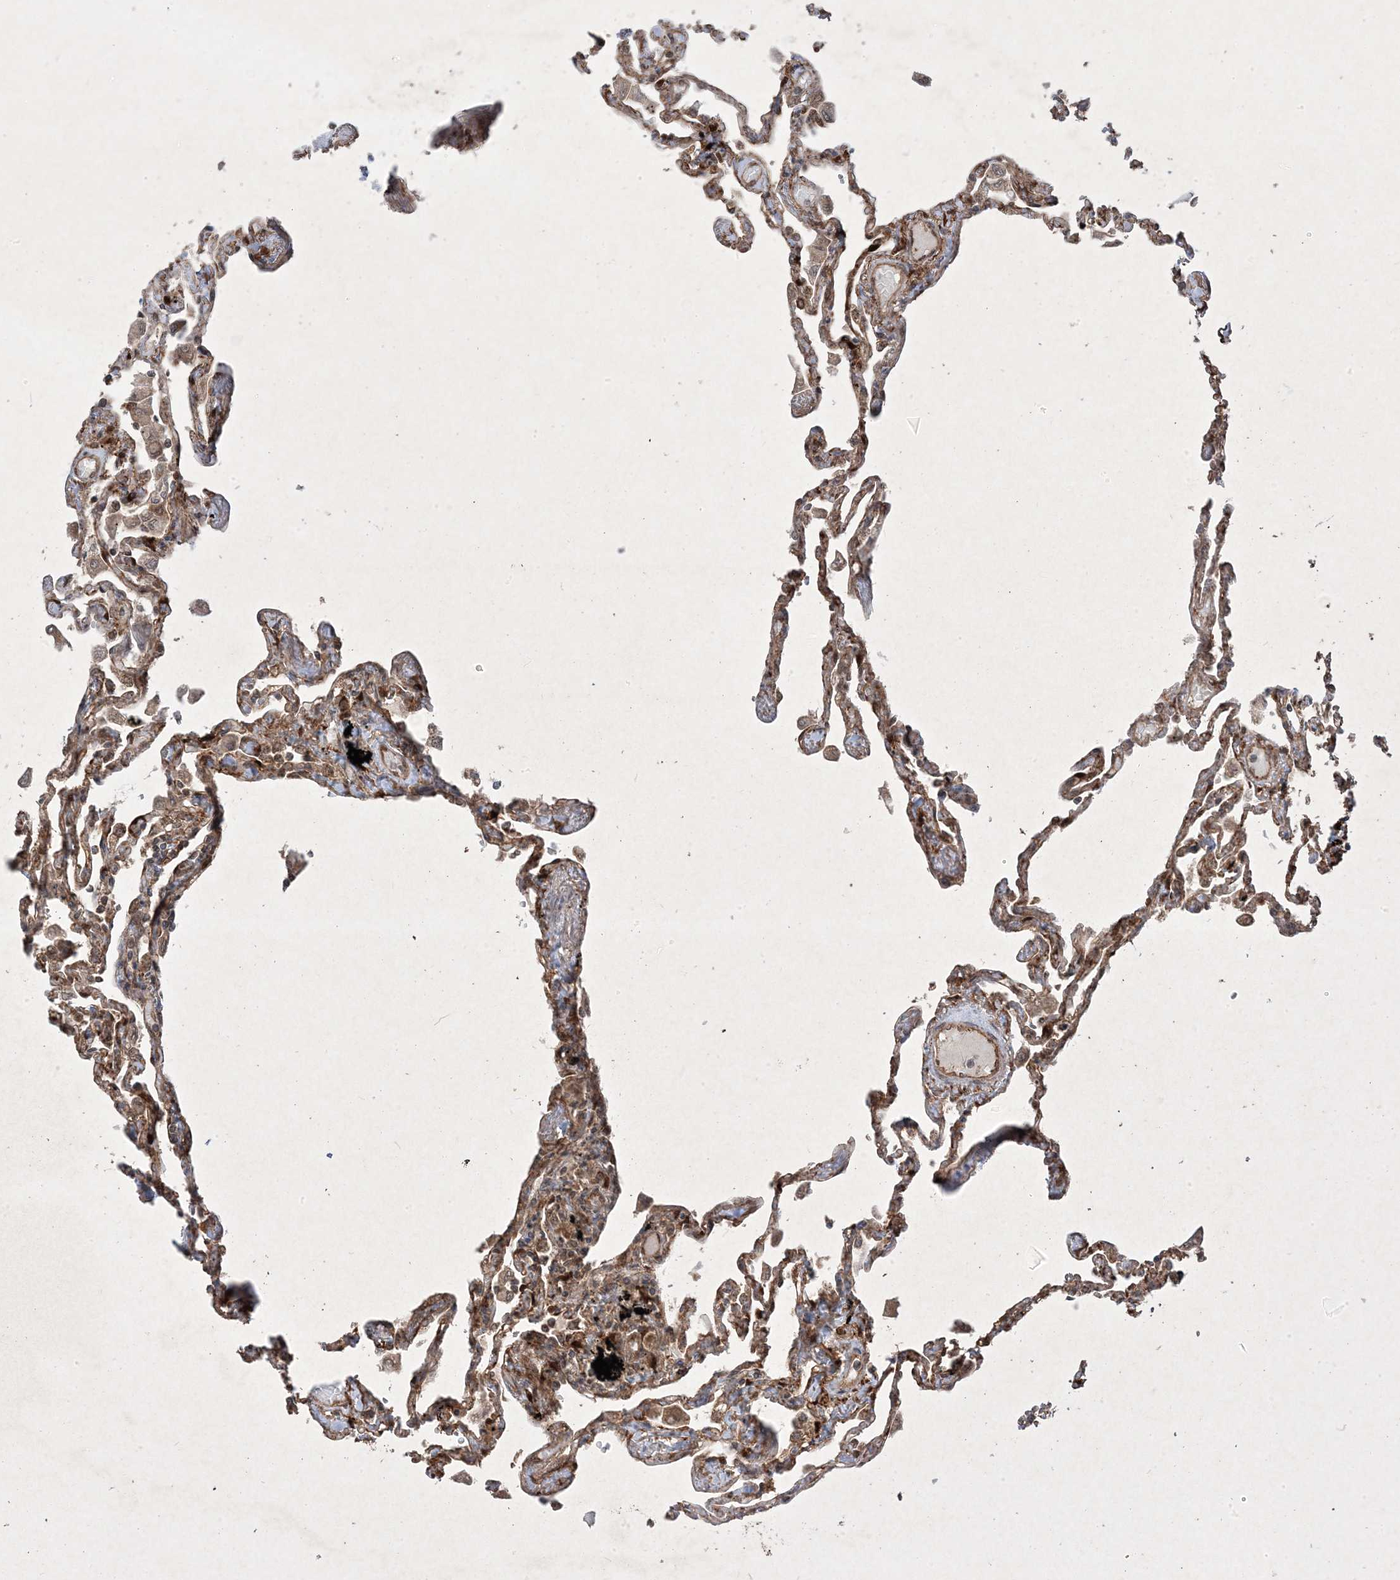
{"staining": {"intensity": "weak", "quantity": "25%-75%", "location": "cytoplasmic/membranous,nuclear"}, "tissue": "lung", "cell_type": "Alveolar cells", "image_type": "normal", "snomed": [{"axis": "morphology", "description": "Normal tissue, NOS"}, {"axis": "topography", "description": "Lung"}], "caption": "Immunohistochemistry (DAB (3,3'-diaminobenzidine)) staining of unremarkable human lung shows weak cytoplasmic/membranous,nuclear protein positivity in approximately 25%-75% of alveolar cells. (DAB (3,3'-diaminobenzidine) IHC, brown staining for protein, blue staining for nuclei).", "gene": "PLEKHM2", "patient": {"sex": "female", "age": 67}}